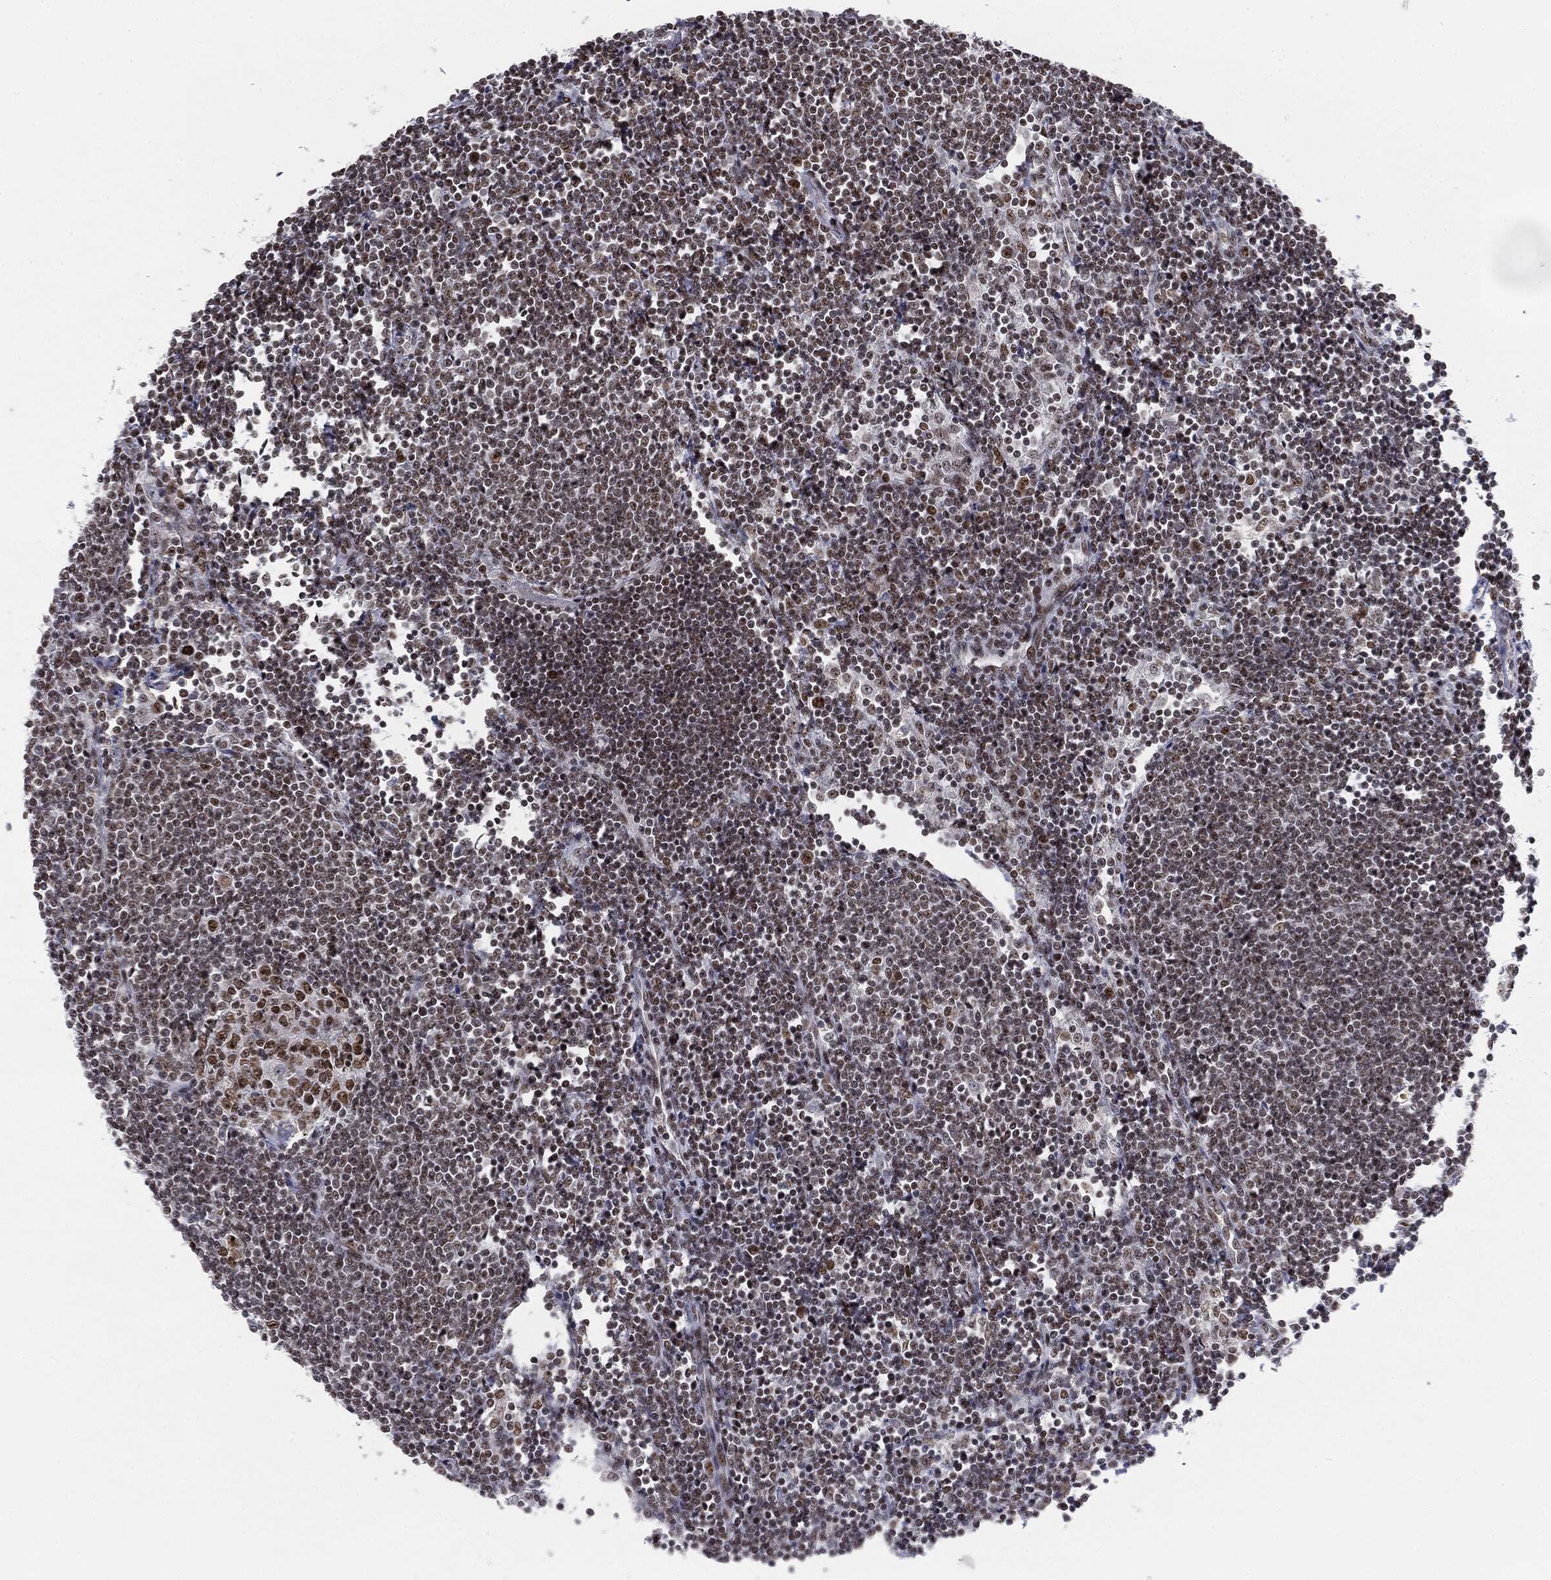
{"staining": {"intensity": "moderate", "quantity": ">75%", "location": "nuclear"}, "tissue": "lymph node", "cell_type": "Germinal center cells", "image_type": "normal", "snomed": [{"axis": "morphology", "description": "Normal tissue, NOS"}, {"axis": "morphology", "description": "Adenocarcinoma, NOS"}, {"axis": "topography", "description": "Lymph node"}, {"axis": "topography", "description": "Pancreas"}], "caption": "Germinal center cells exhibit medium levels of moderate nuclear positivity in about >75% of cells in normal human lymph node. (Stains: DAB (3,3'-diaminobenzidine) in brown, nuclei in blue, Microscopy: brightfield microscopy at high magnification).", "gene": "MDC1", "patient": {"sex": "female", "age": 58}}